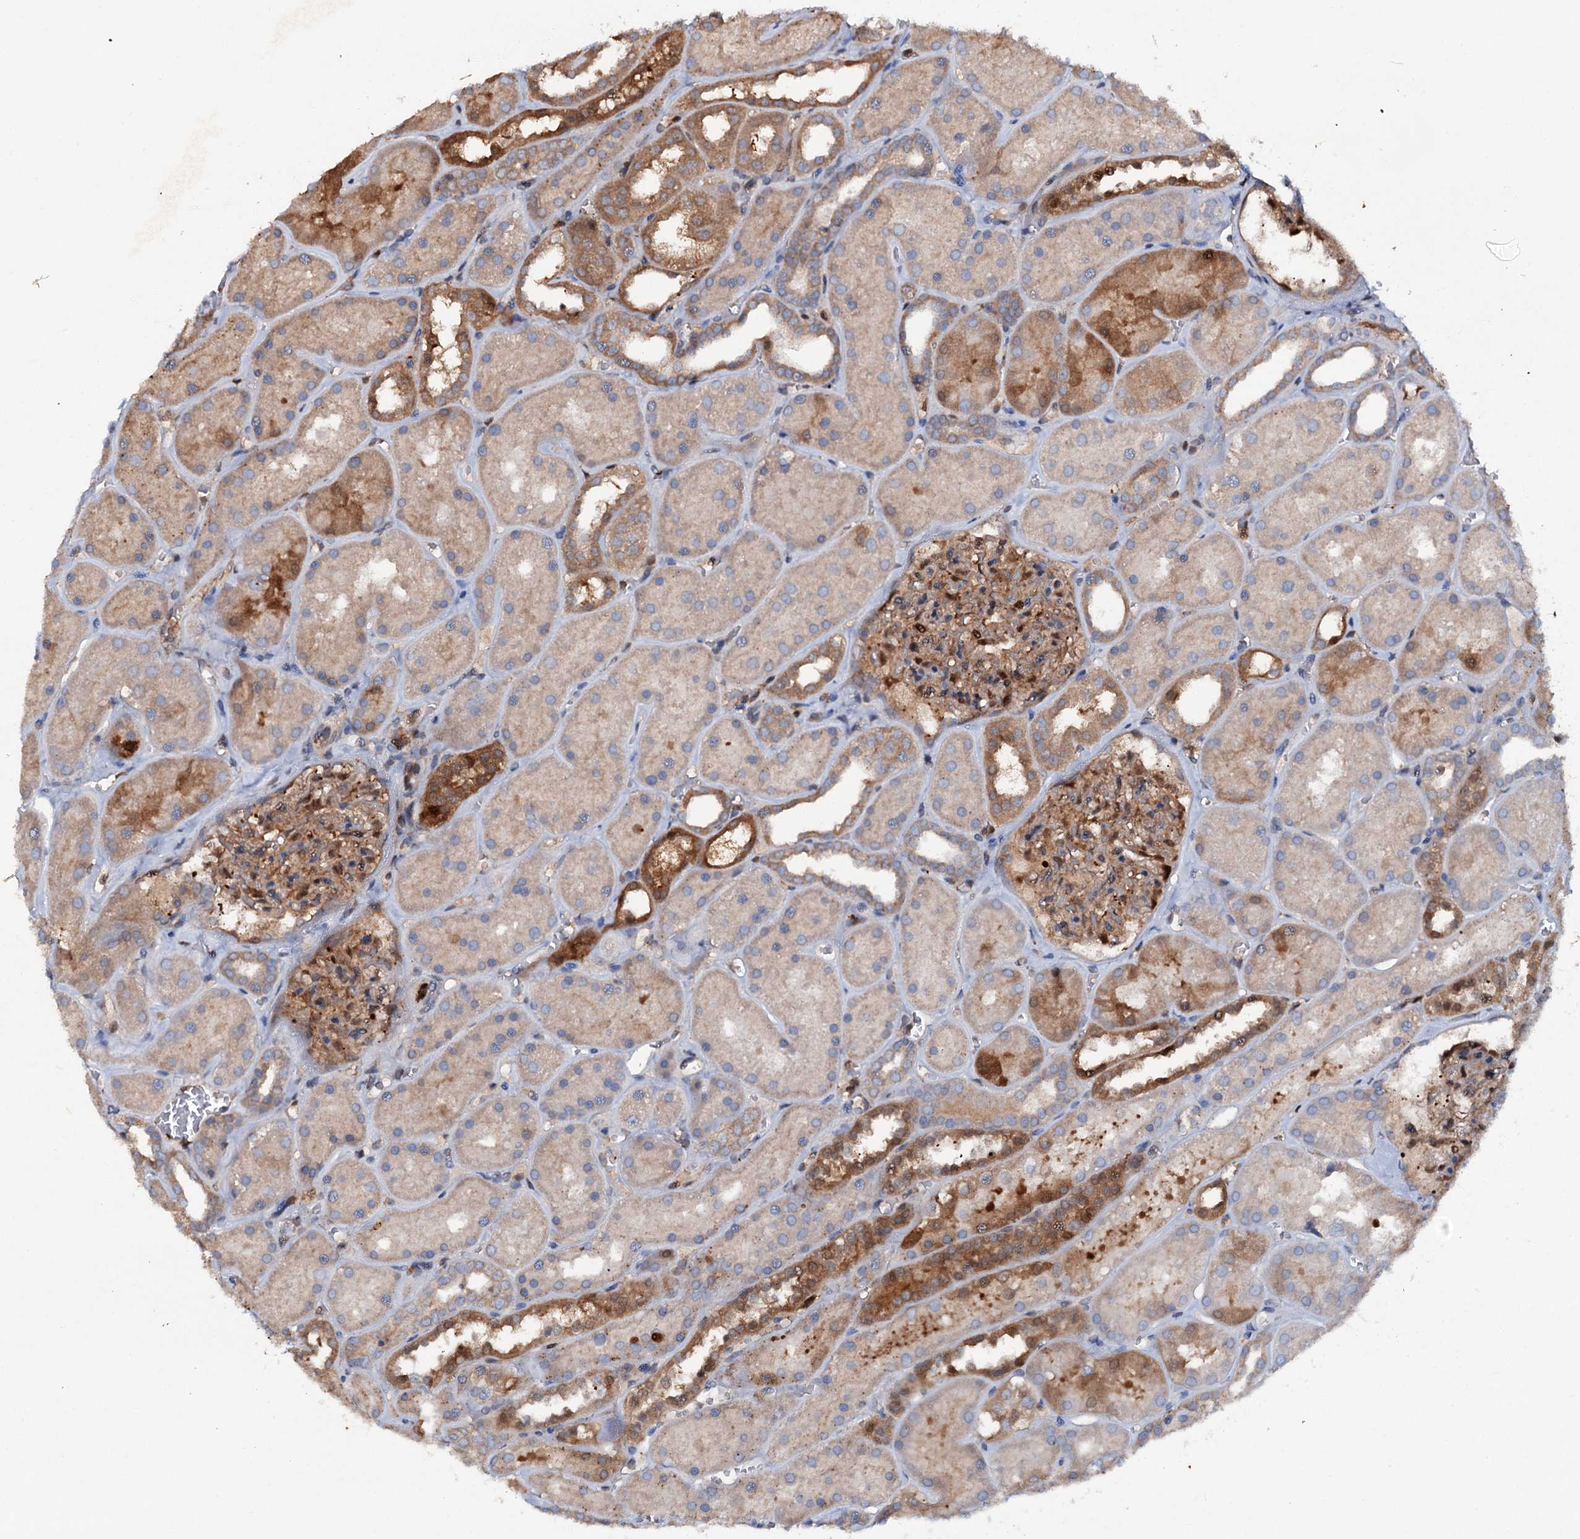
{"staining": {"intensity": "moderate", "quantity": ">75%", "location": "cytoplasmic/membranous,nuclear"}, "tissue": "kidney", "cell_type": "Cells in glomeruli", "image_type": "normal", "snomed": [{"axis": "morphology", "description": "Normal tissue, NOS"}, {"axis": "topography", "description": "Kidney"}], "caption": "A medium amount of moderate cytoplasmic/membranous,nuclear expression is appreciated in about >75% of cells in glomeruli in unremarkable kidney.", "gene": "IL17RD", "patient": {"sex": "female", "age": 41}}